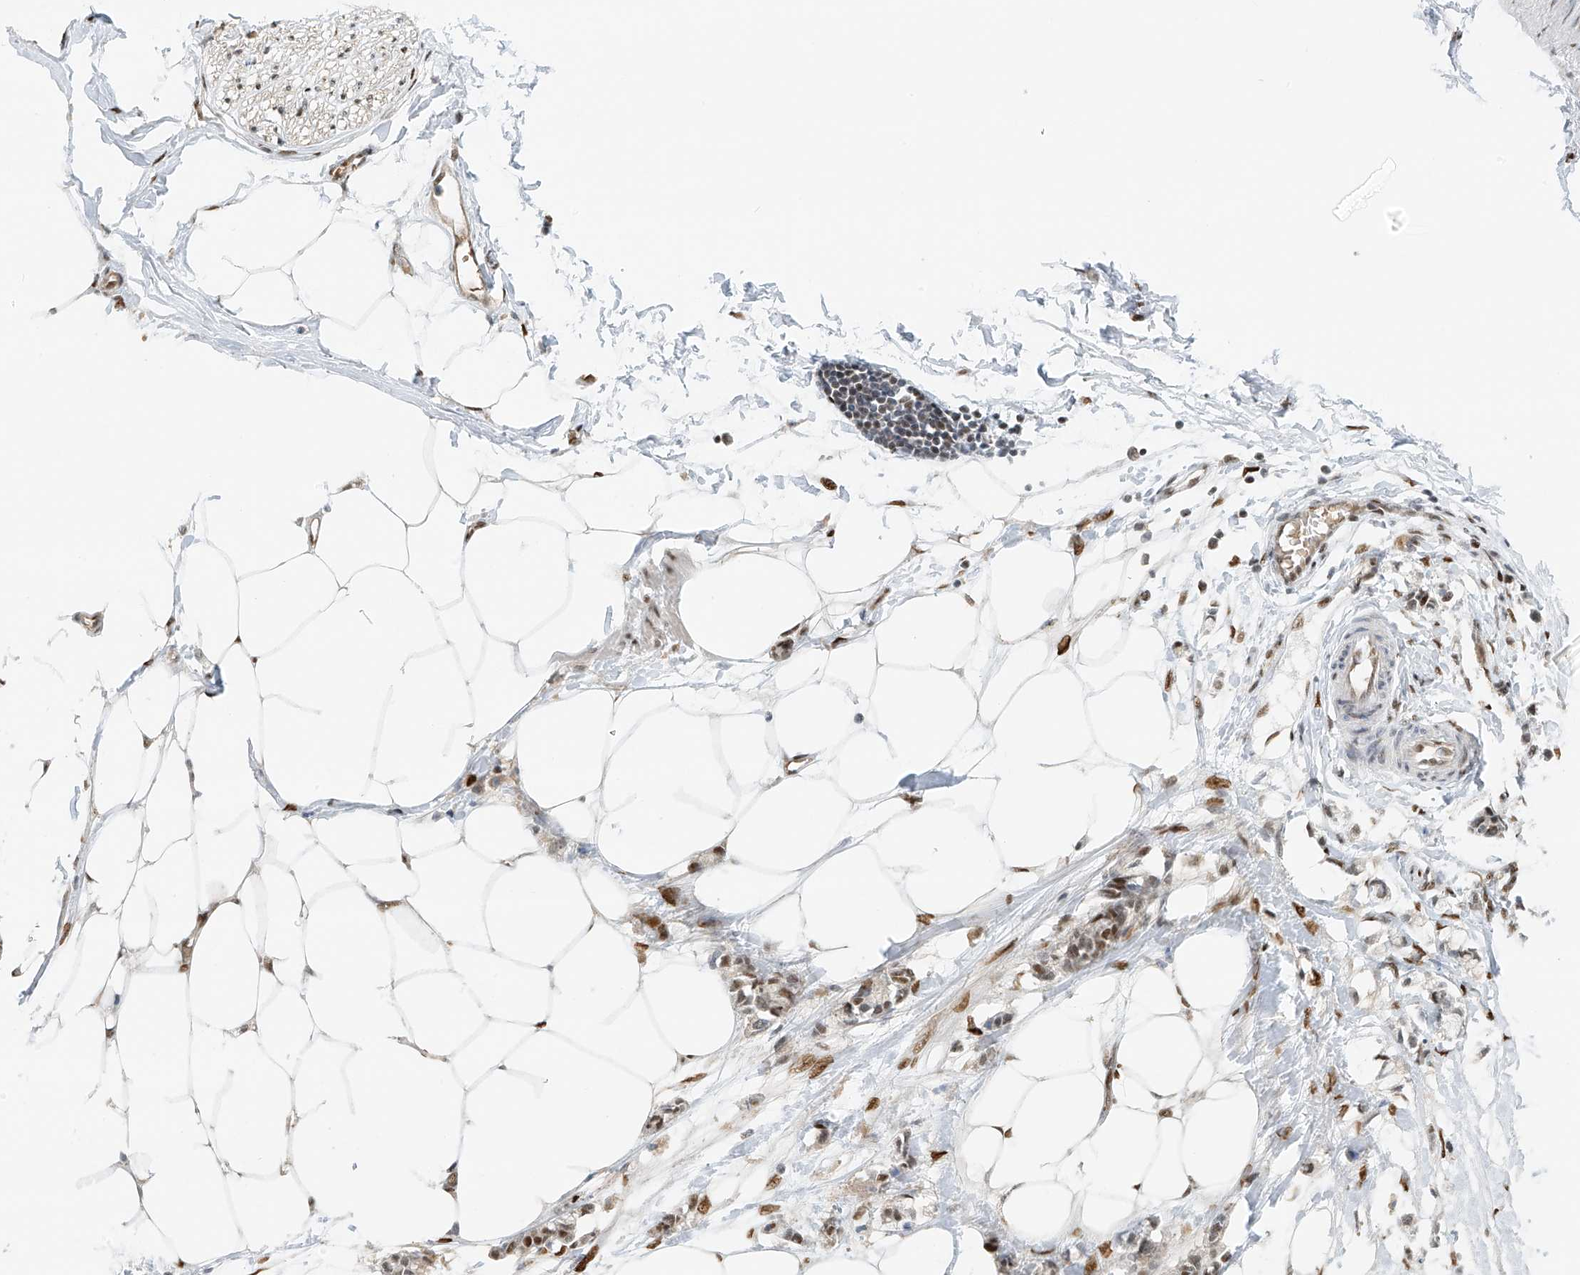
{"staining": {"intensity": "negative", "quantity": "none", "location": "none"}, "tissue": "adipose tissue", "cell_type": "Adipocytes", "image_type": "normal", "snomed": [{"axis": "morphology", "description": "Normal tissue, NOS"}, {"axis": "morphology", "description": "Adenocarcinoma, NOS"}, {"axis": "topography", "description": "Colon"}, {"axis": "topography", "description": "Peripheral nerve tissue"}], "caption": "Immunohistochemistry of normal human adipose tissue reveals no positivity in adipocytes.", "gene": "ZNF514", "patient": {"sex": "male", "age": 14}}